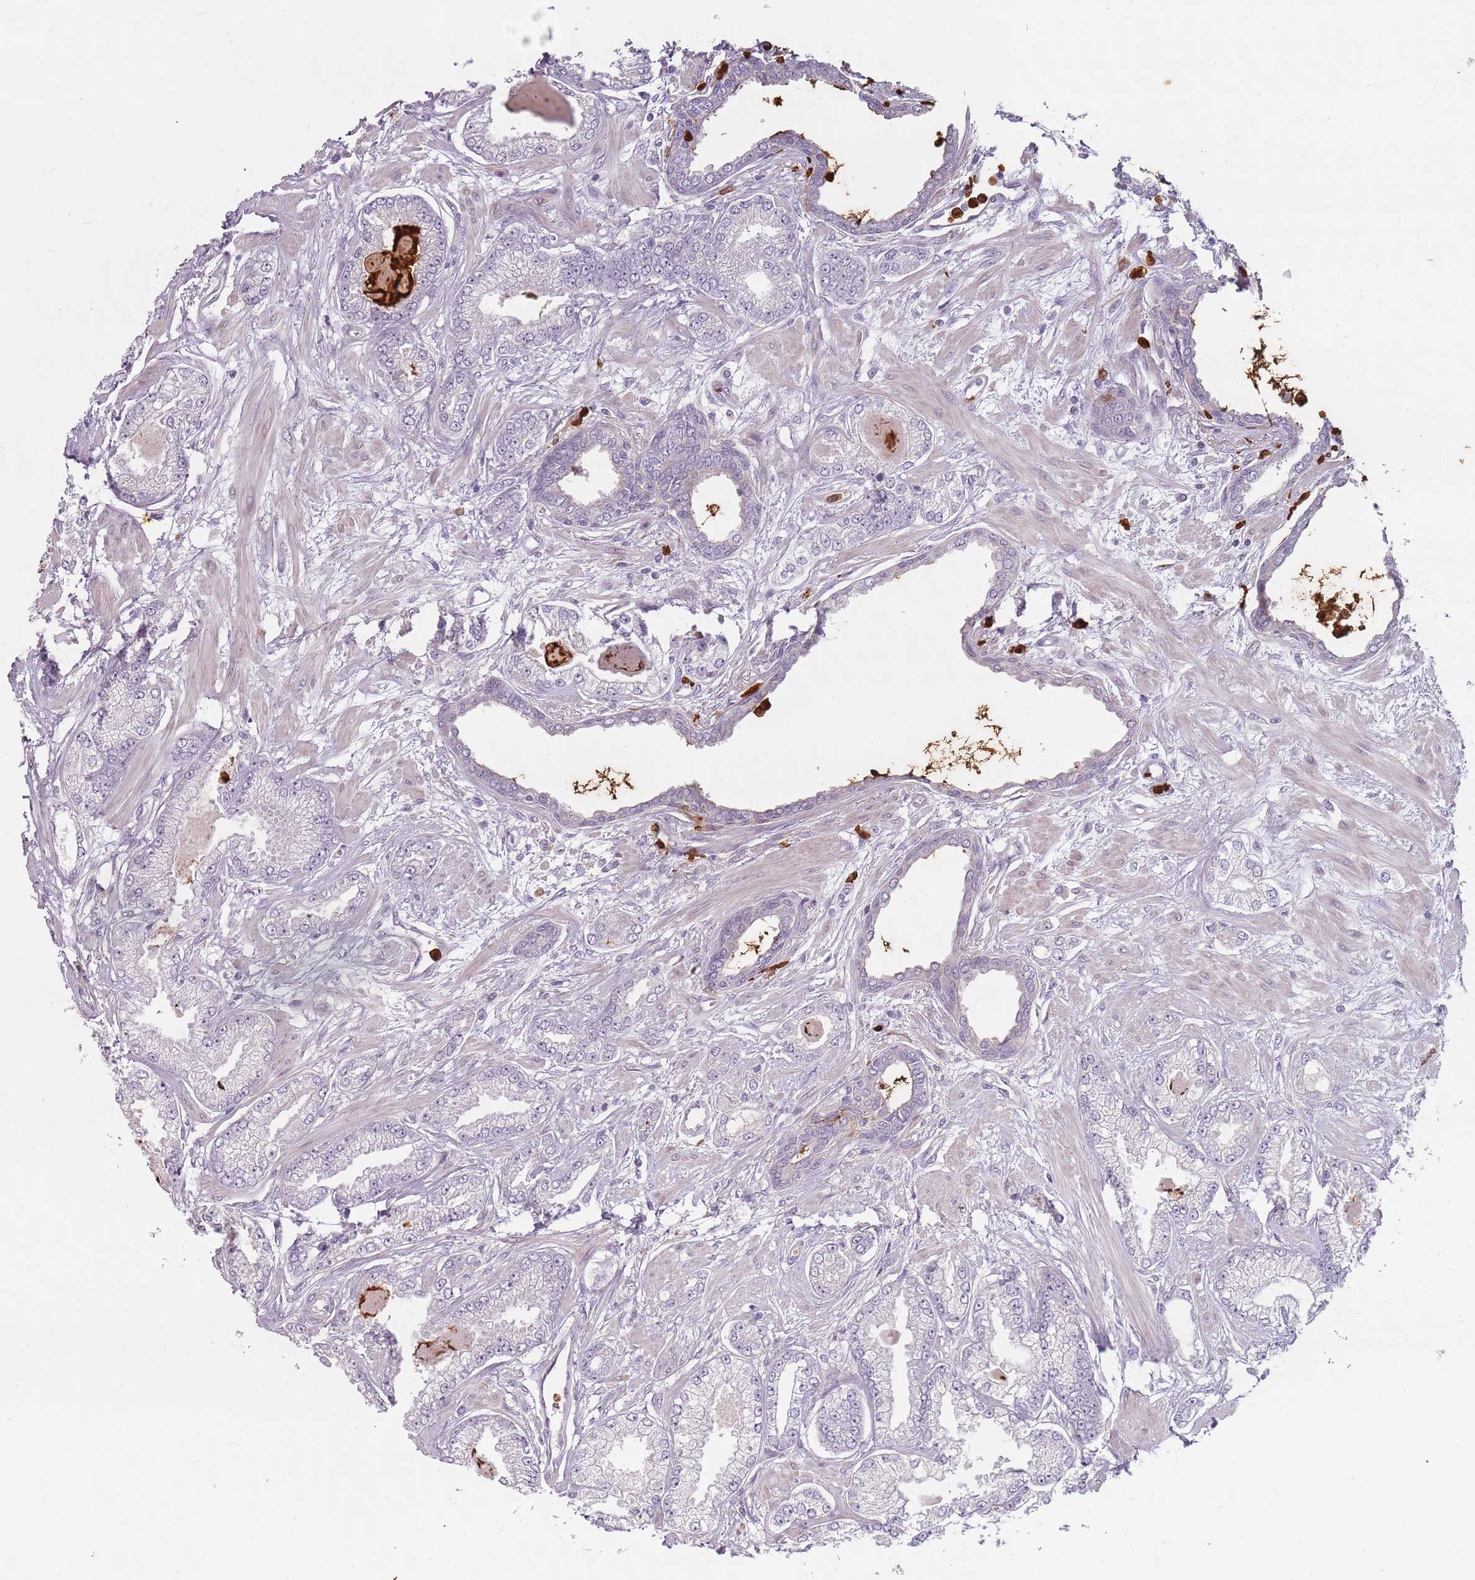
{"staining": {"intensity": "negative", "quantity": "none", "location": "none"}, "tissue": "prostate cancer", "cell_type": "Tumor cells", "image_type": "cancer", "snomed": [{"axis": "morphology", "description": "Adenocarcinoma, Low grade"}, {"axis": "topography", "description": "Prostate"}], "caption": "Prostate cancer was stained to show a protein in brown. There is no significant expression in tumor cells.", "gene": "SPAG4", "patient": {"sex": "male", "age": 64}}